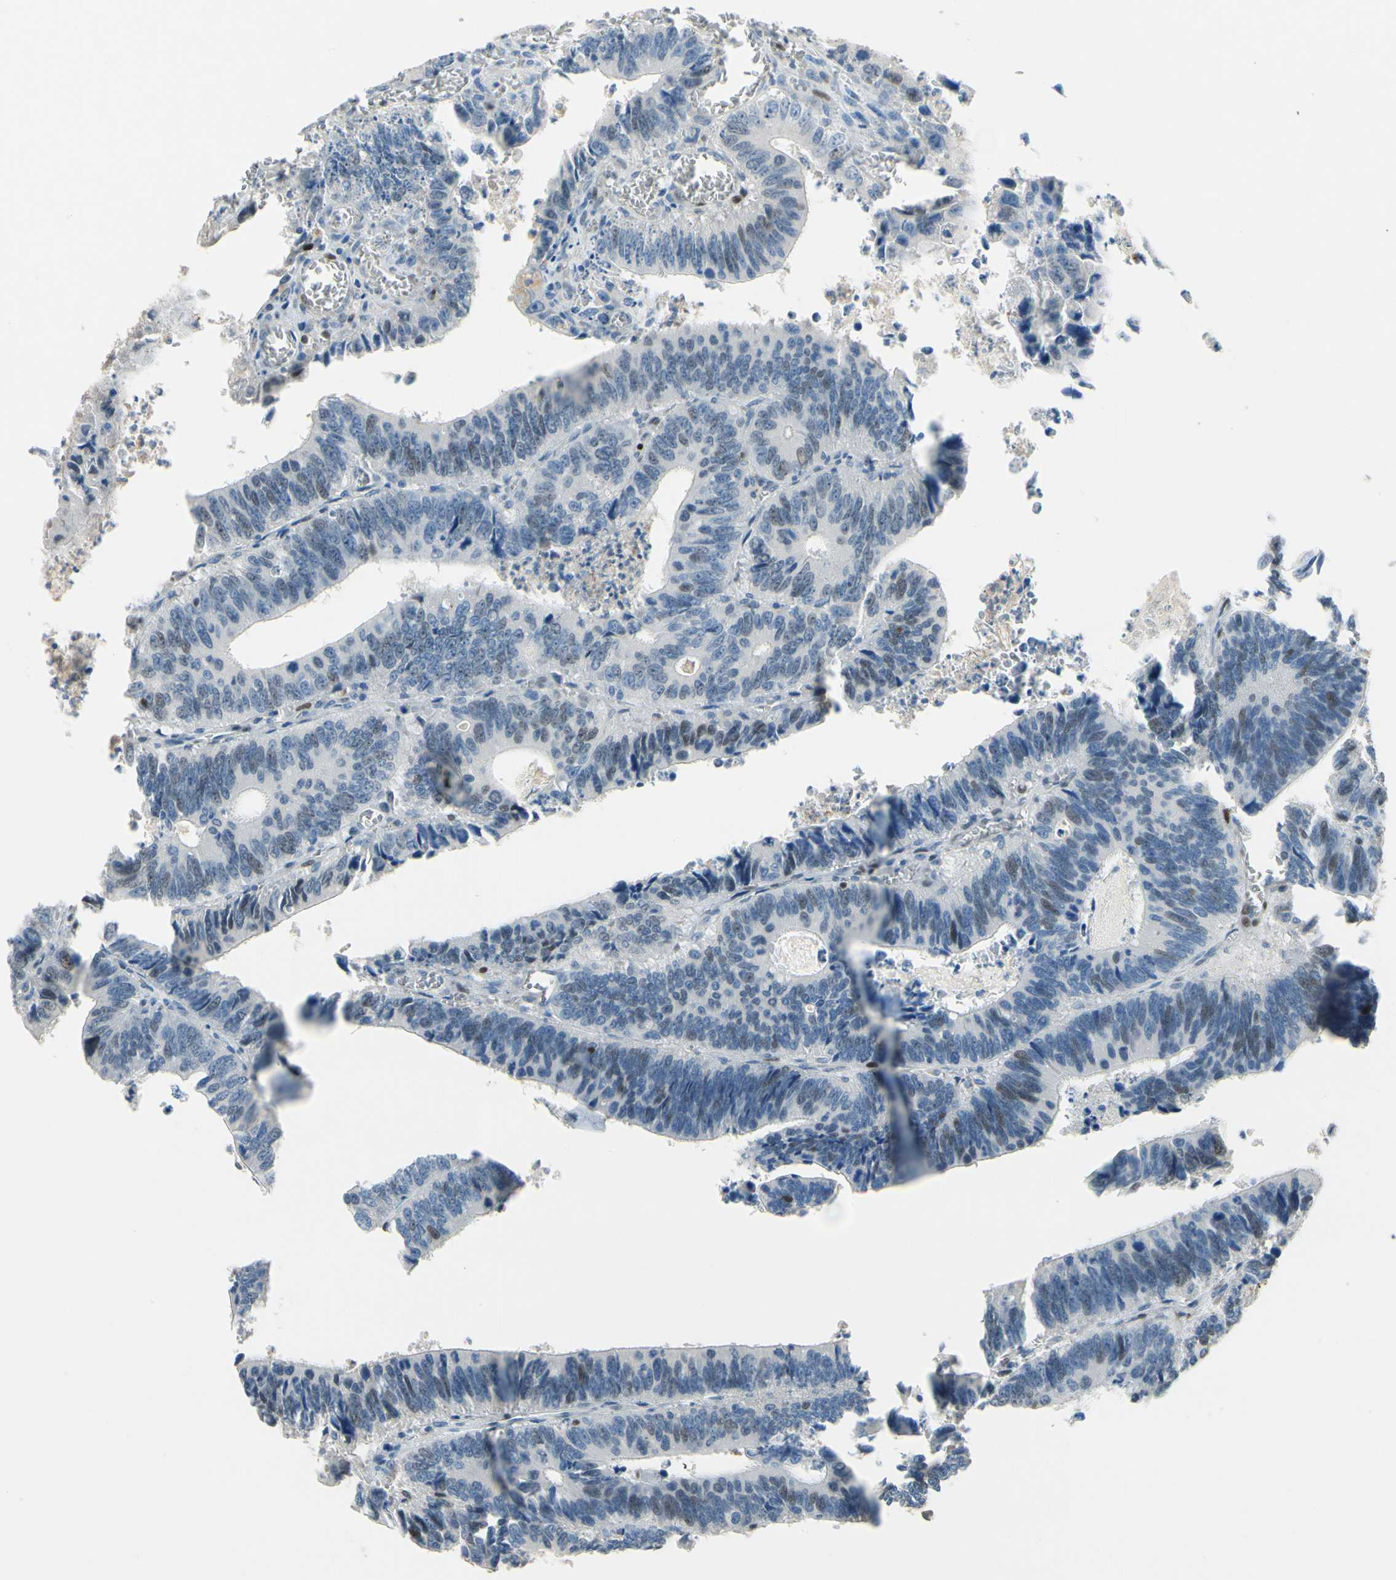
{"staining": {"intensity": "weak", "quantity": "<25%", "location": "nuclear"}, "tissue": "colorectal cancer", "cell_type": "Tumor cells", "image_type": "cancer", "snomed": [{"axis": "morphology", "description": "Adenocarcinoma, NOS"}, {"axis": "topography", "description": "Colon"}], "caption": "An image of colorectal cancer (adenocarcinoma) stained for a protein demonstrates no brown staining in tumor cells.", "gene": "ZKSCAN4", "patient": {"sex": "male", "age": 72}}